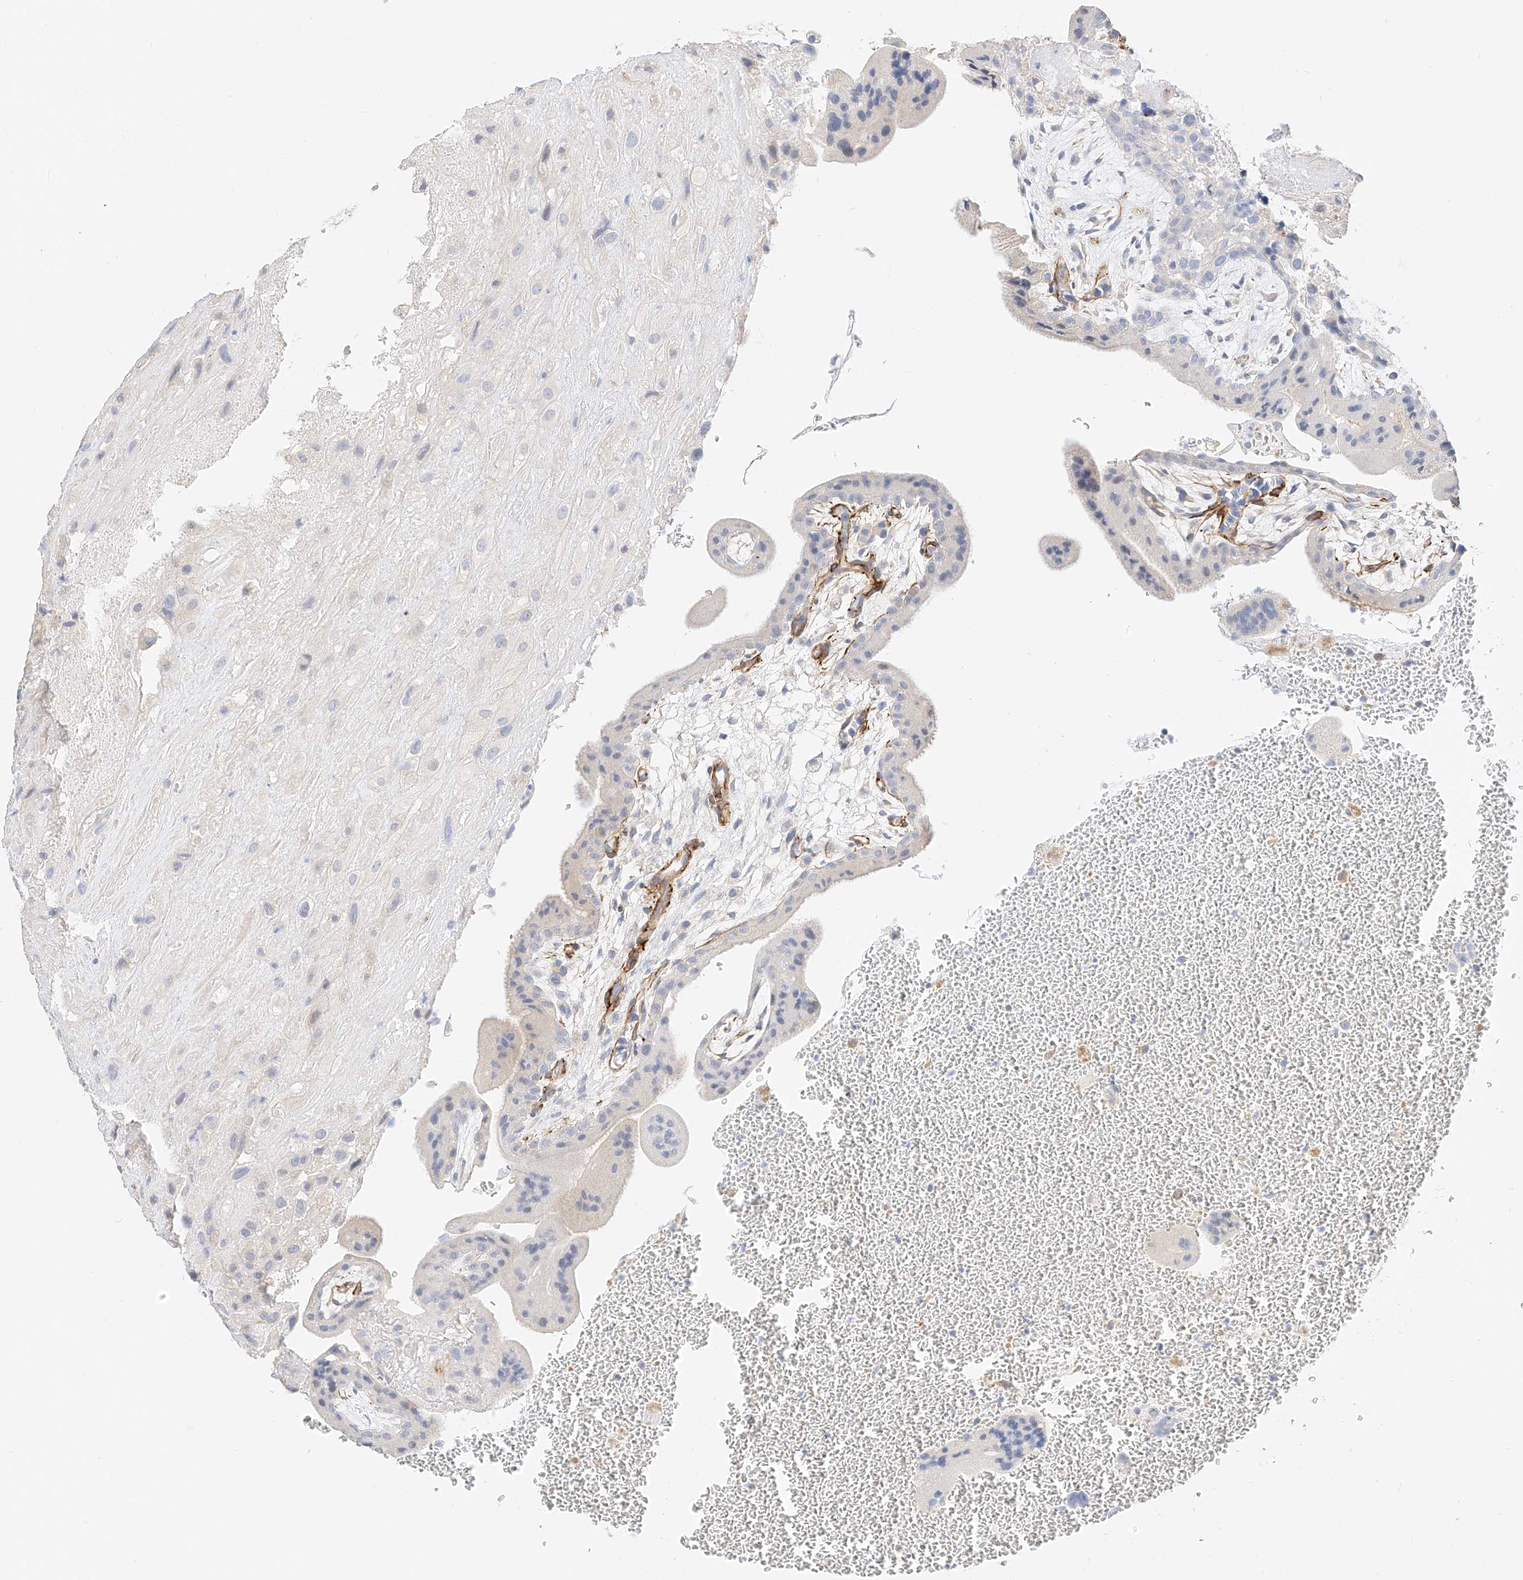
{"staining": {"intensity": "negative", "quantity": "none", "location": "none"}, "tissue": "placenta", "cell_type": "Decidual cells", "image_type": "normal", "snomed": [{"axis": "morphology", "description": "Normal tissue, NOS"}, {"axis": "topography", "description": "Placenta"}], "caption": "IHC image of unremarkable placenta: human placenta stained with DAB (3,3'-diaminobenzidine) displays no significant protein positivity in decidual cells. (DAB immunohistochemistry (IHC) with hematoxylin counter stain).", "gene": "CDCP2", "patient": {"sex": "female", "age": 35}}